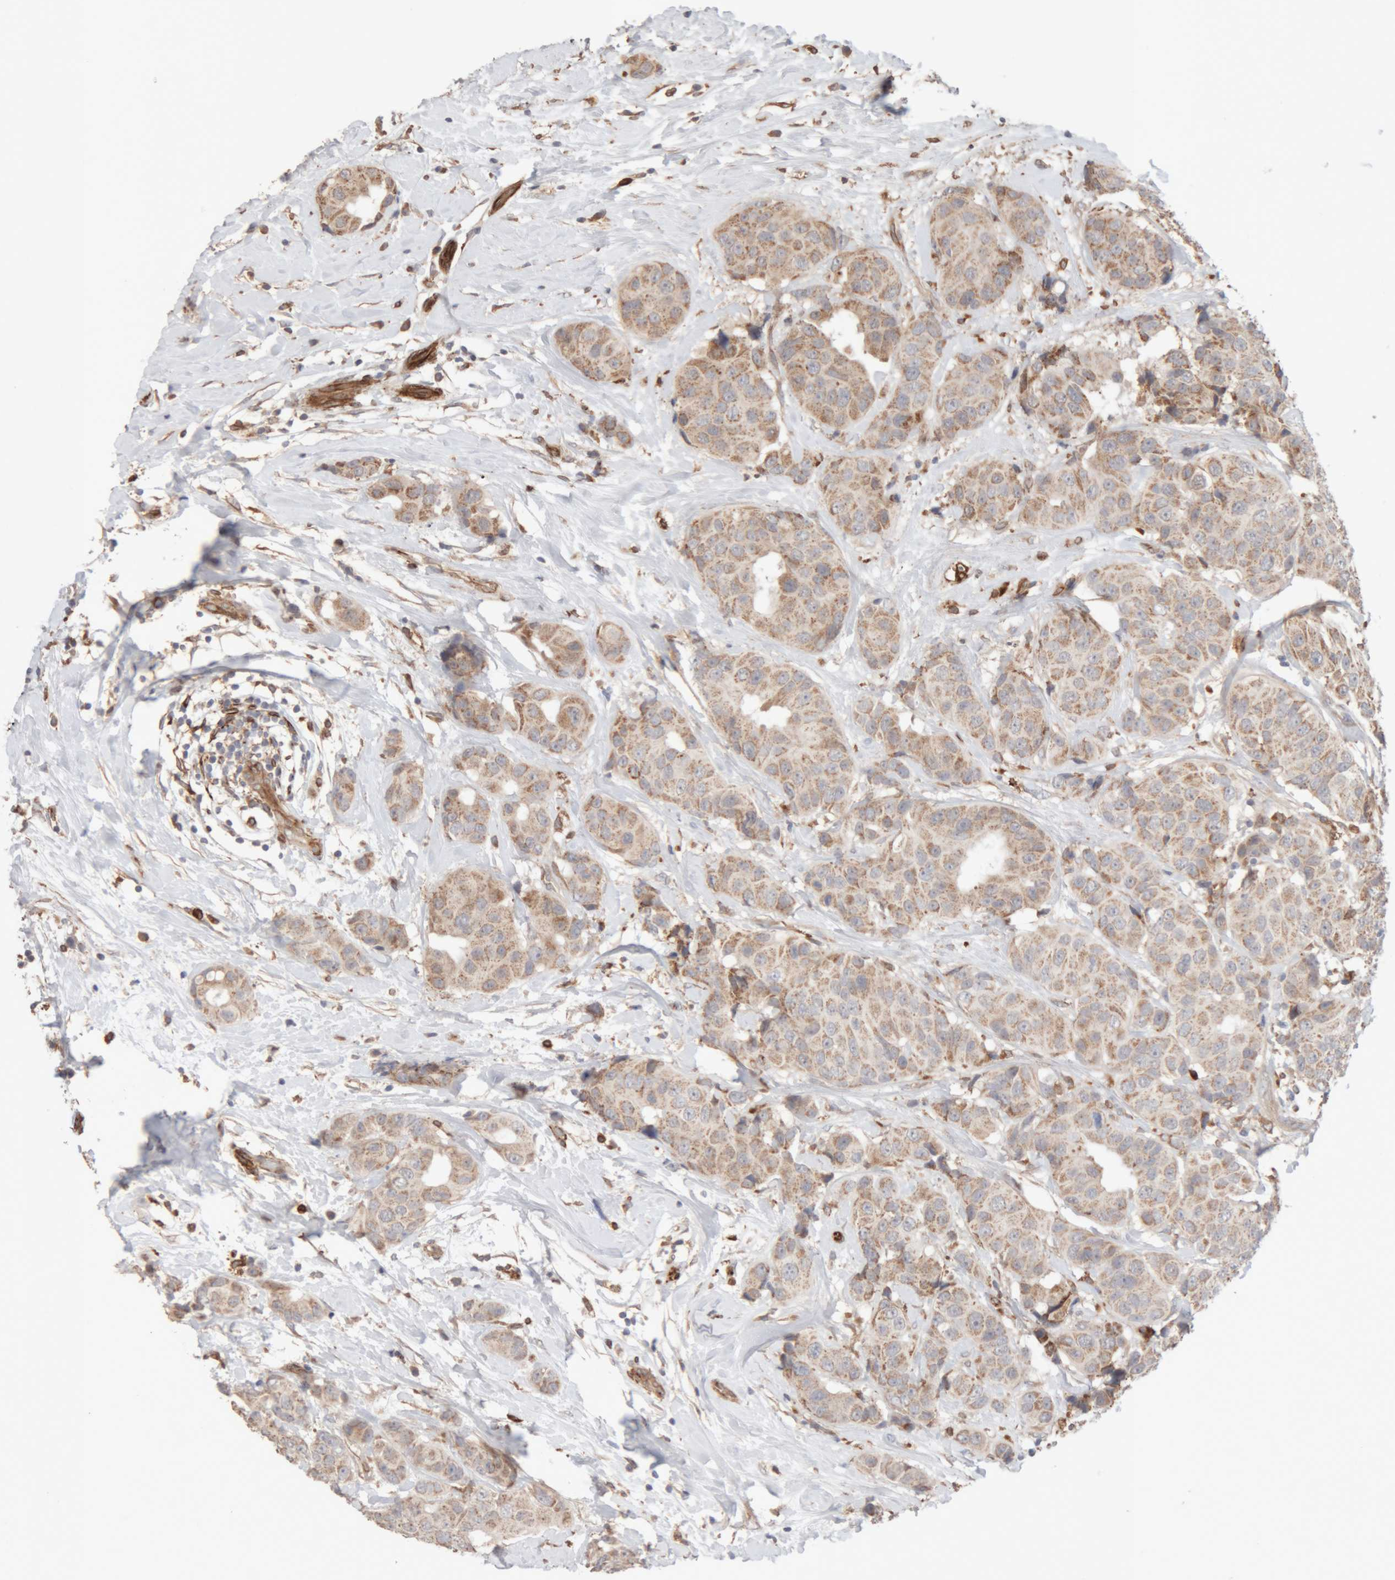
{"staining": {"intensity": "weak", "quantity": ">75%", "location": "cytoplasmic/membranous"}, "tissue": "breast cancer", "cell_type": "Tumor cells", "image_type": "cancer", "snomed": [{"axis": "morphology", "description": "Normal tissue, NOS"}, {"axis": "morphology", "description": "Duct carcinoma"}, {"axis": "topography", "description": "Breast"}], "caption": "The histopathology image exhibits immunohistochemical staining of breast cancer (invasive ductal carcinoma). There is weak cytoplasmic/membranous positivity is present in about >75% of tumor cells. Nuclei are stained in blue.", "gene": "RAB32", "patient": {"sex": "female", "age": 39}}